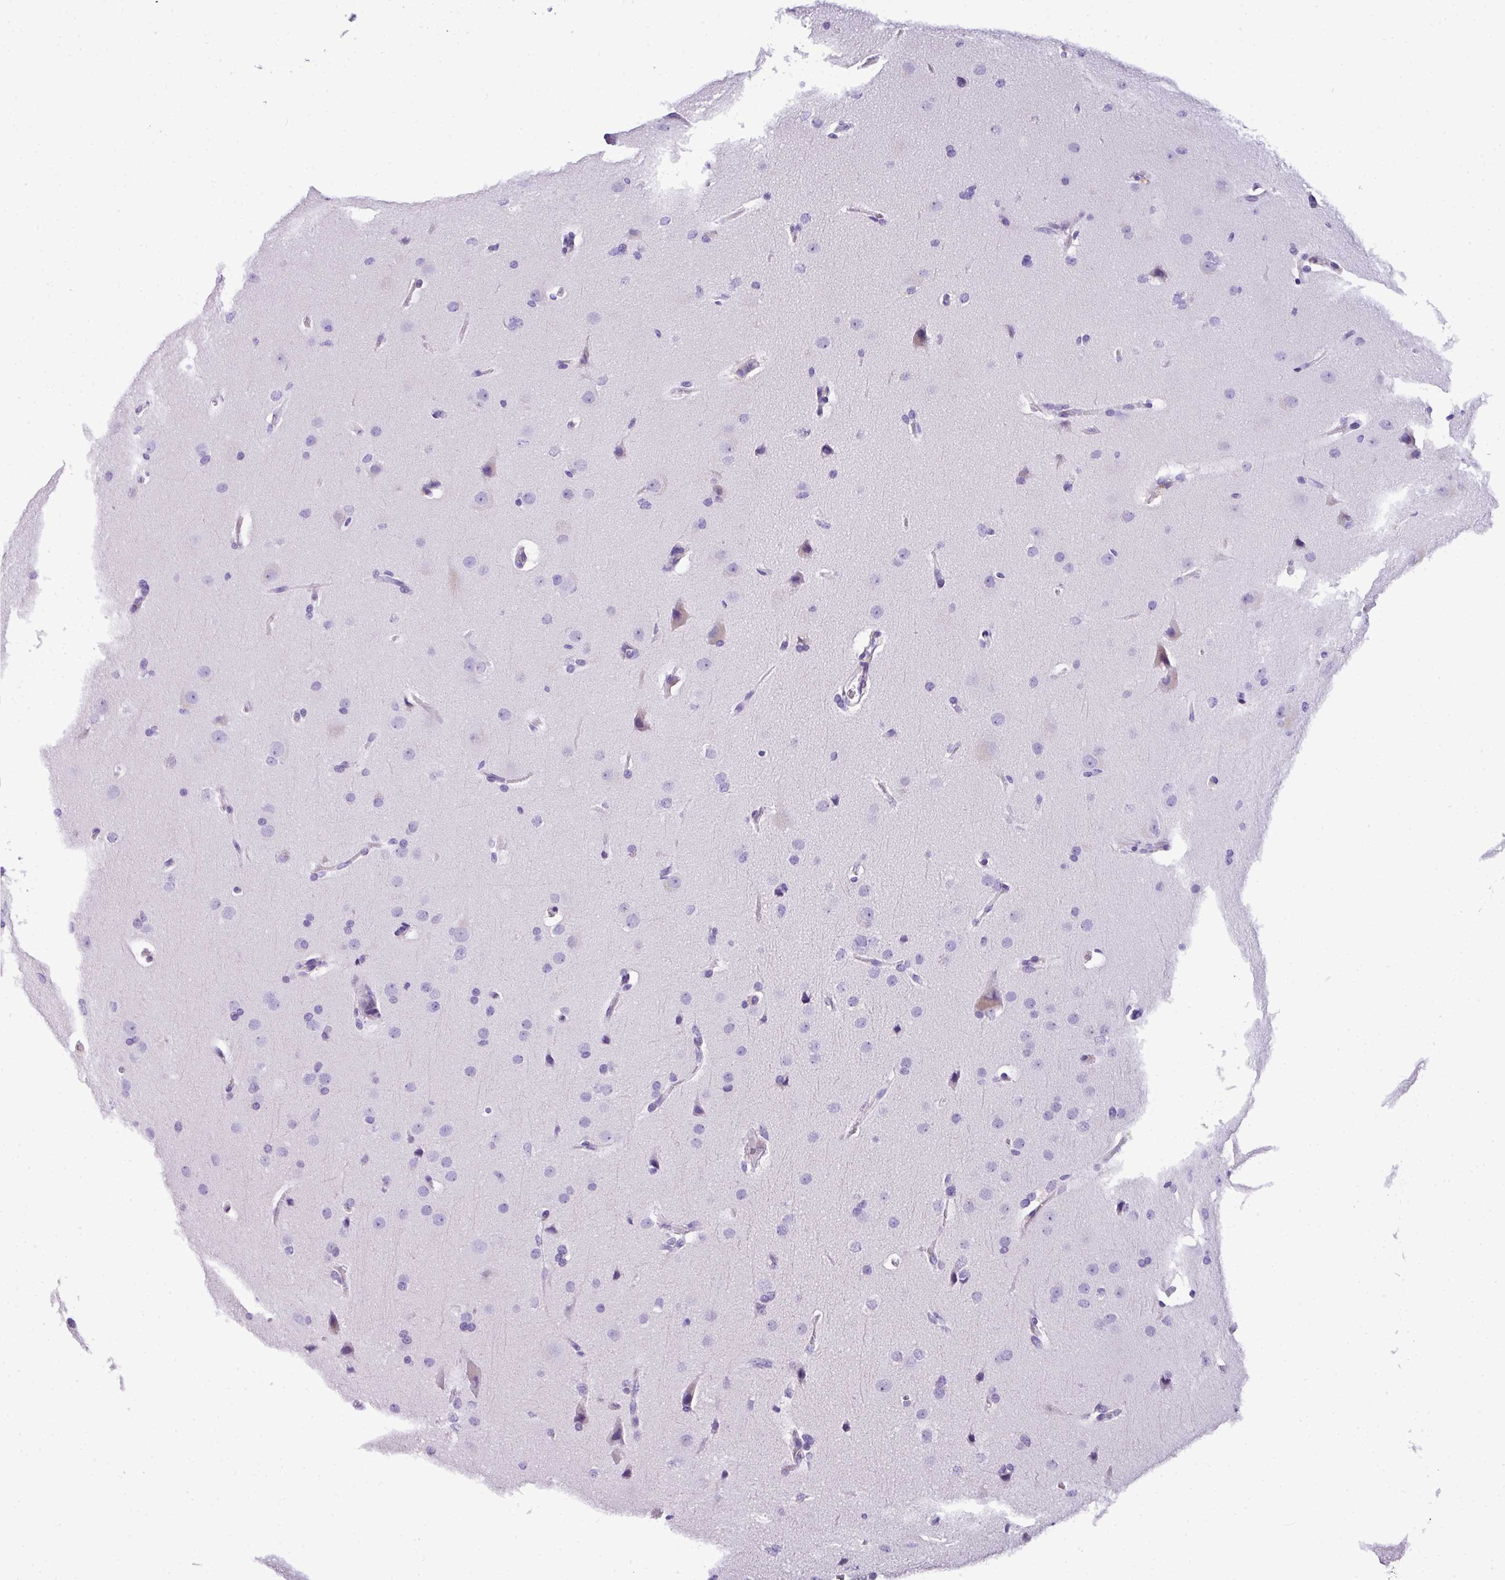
{"staining": {"intensity": "negative", "quantity": "none", "location": "none"}, "tissue": "glioma", "cell_type": "Tumor cells", "image_type": "cancer", "snomed": [{"axis": "morphology", "description": "Glioma, malignant, Low grade"}, {"axis": "topography", "description": "Brain"}], "caption": "Immunohistochemistry (IHC) histopathology image of neoplastic tissue: human malignant low-grade glioma stained with DAB (3,3'-diaminobenzidine) reveals no significant protein positivity in tumor cells. (Brightfield microscopy of DAB (3,3'-diaminobenzidine) immunohistochemistry (IHC) at high magnification).", "gene": "MUC21", "patient": {"sex": "female", "age": 37}}